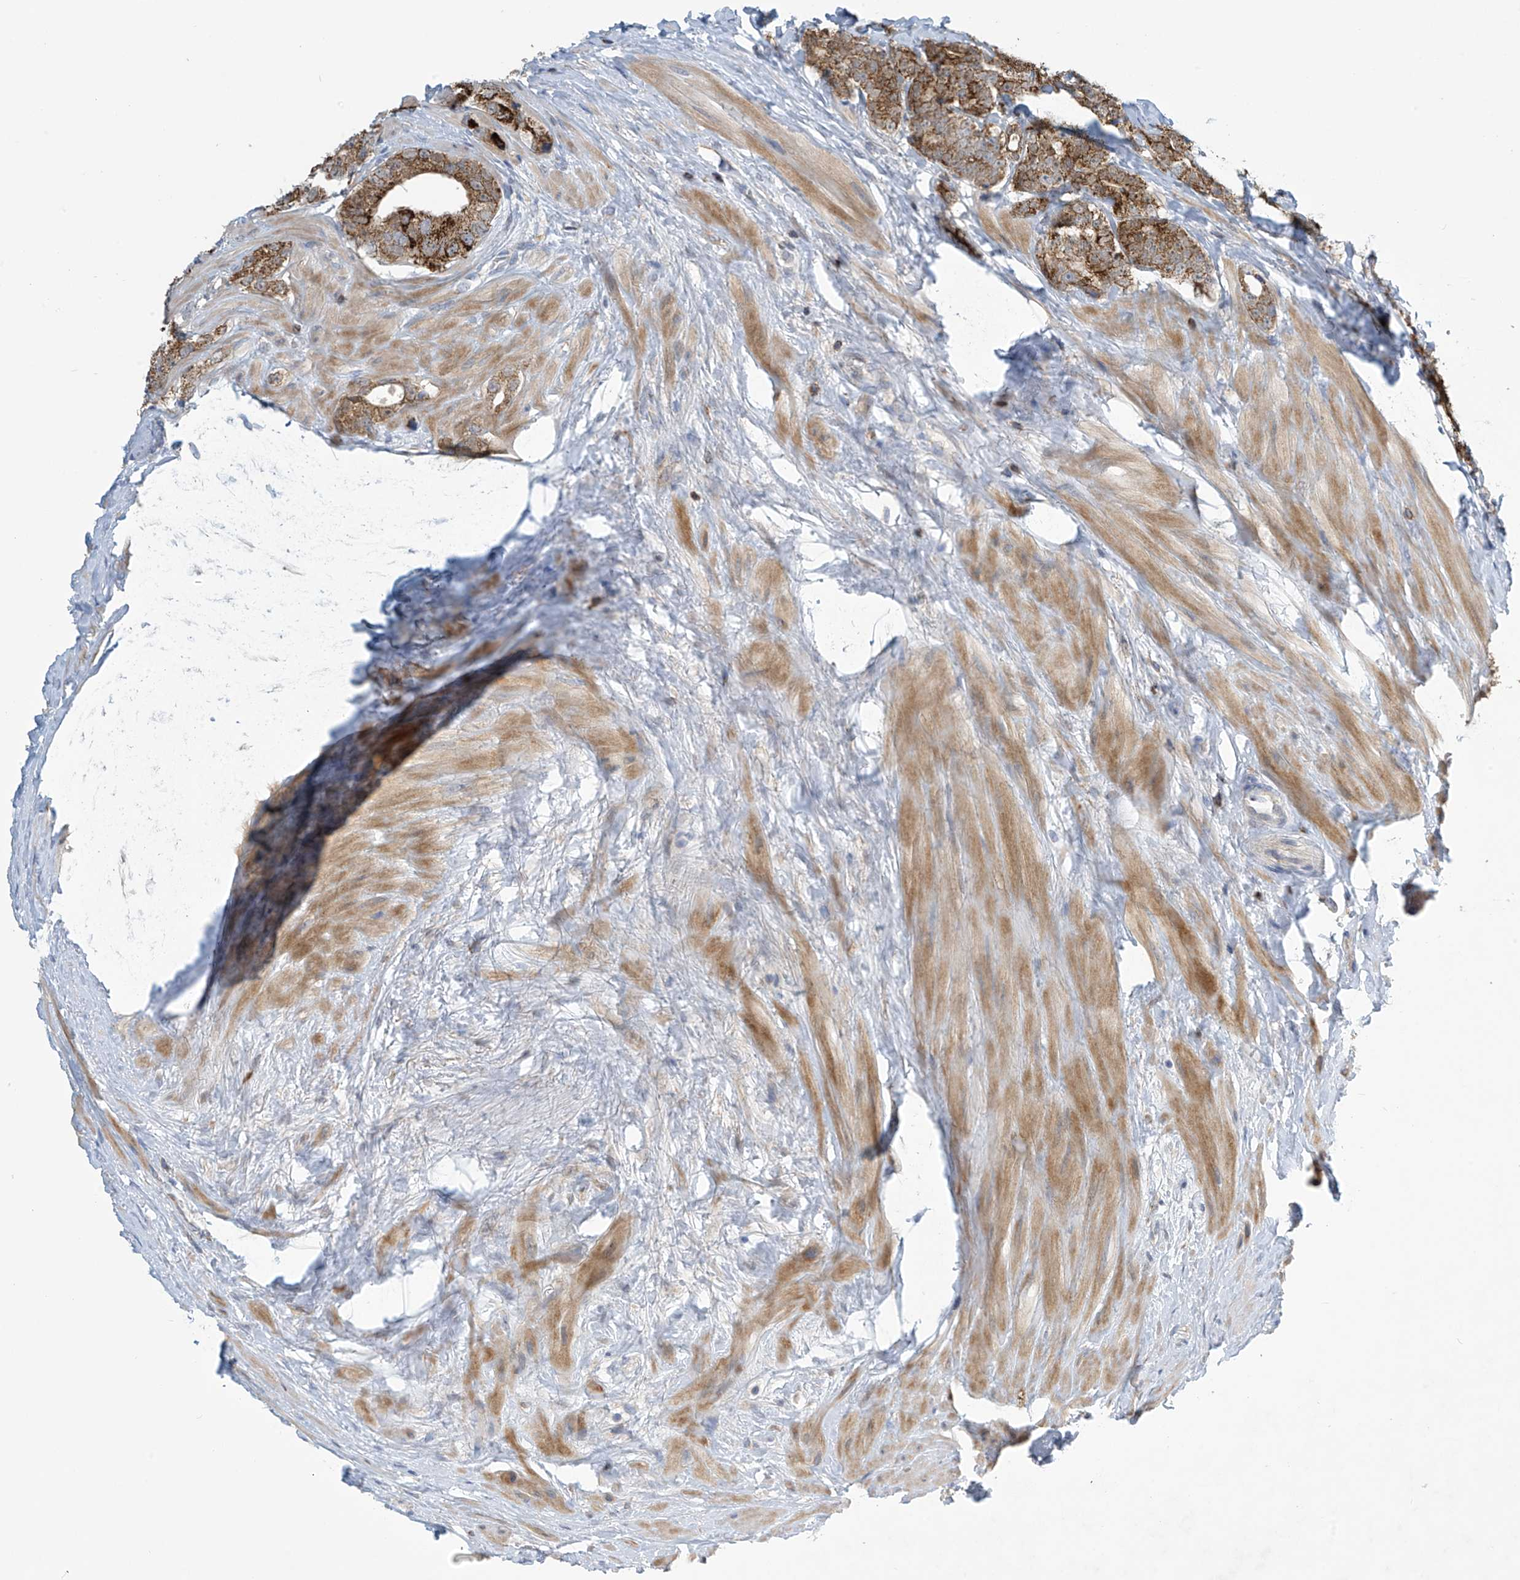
{"staining": {"intensity": "strong", "quantity": ">75%", "location": "cytoplasmic/membranous"}, "tissue": "prostate cancer", "cell_type": "Tumor cells", "image_type": "cancer", "snomed": [{"axis": "morphology", "description": "Adenocarcinoma, High grade"}, {"axis": "topography", "description": "Prostate"}], "caption": "Prostate high-grade adenocarcinoma stained for a protein exhibits strong cytoplasmic/membranous positivity in tumor cells.", "gene": "IBA57", "patient": {"sex": "male", "age": 56}}